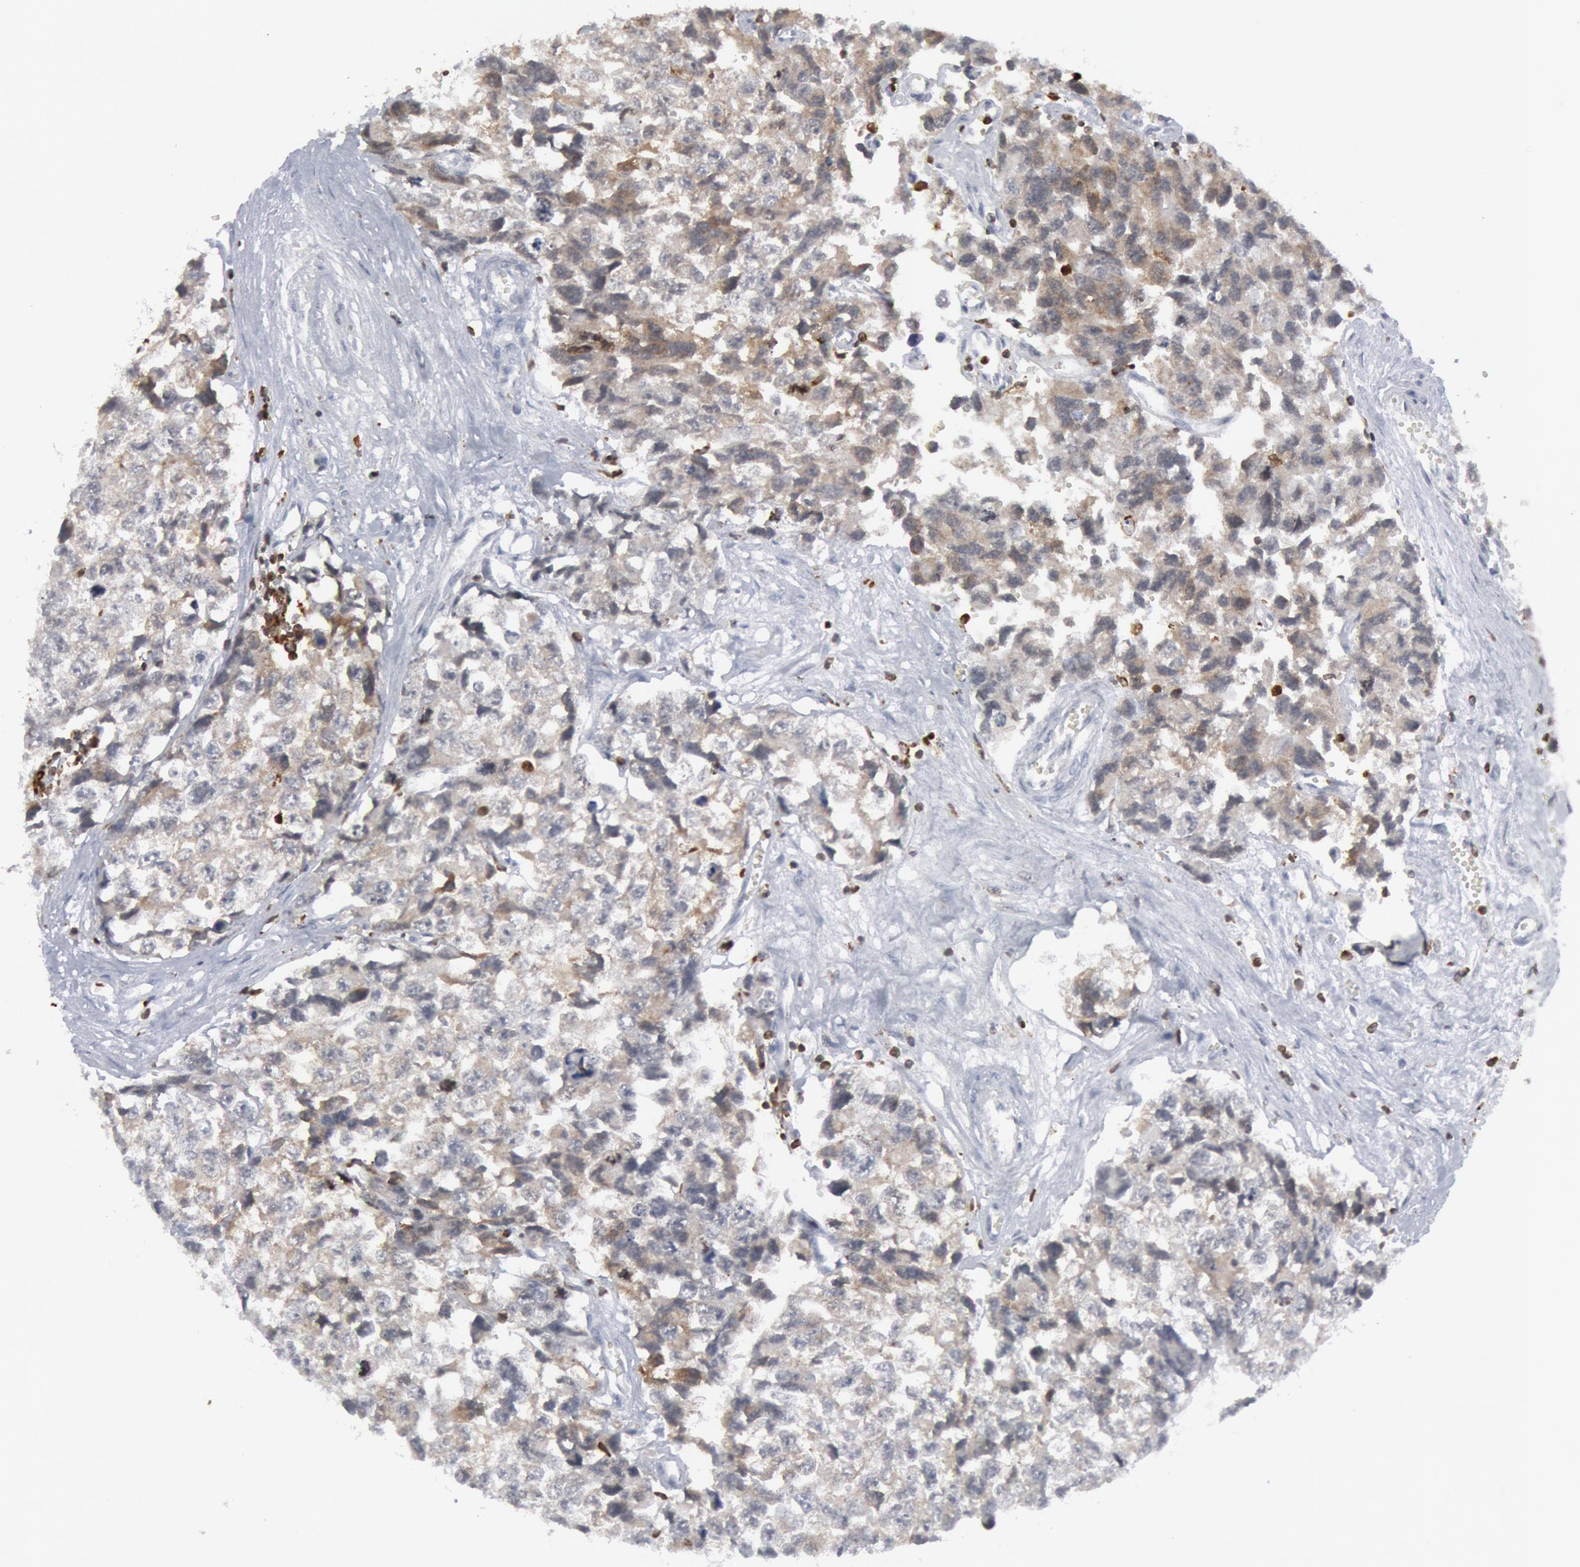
{"staining": {"intensity": "weak", "quantity": "<25%", "location": "cytoplasmic/membranous"}, "tissue": "testis cancer", "cell_type": "Tumor cells", "image_type": "cancer", "snomed": [{"axis": "morphology", "description": "Carcinoma, Embryonal, NOS"}, {"axis": "topography", "description": "Testis"}], "caption": "Tumor cells show no significant protein staining in testis embryonal carcinoma.", "gene": "PTPN6", "patient": {"sex": "male", "age": 31}}